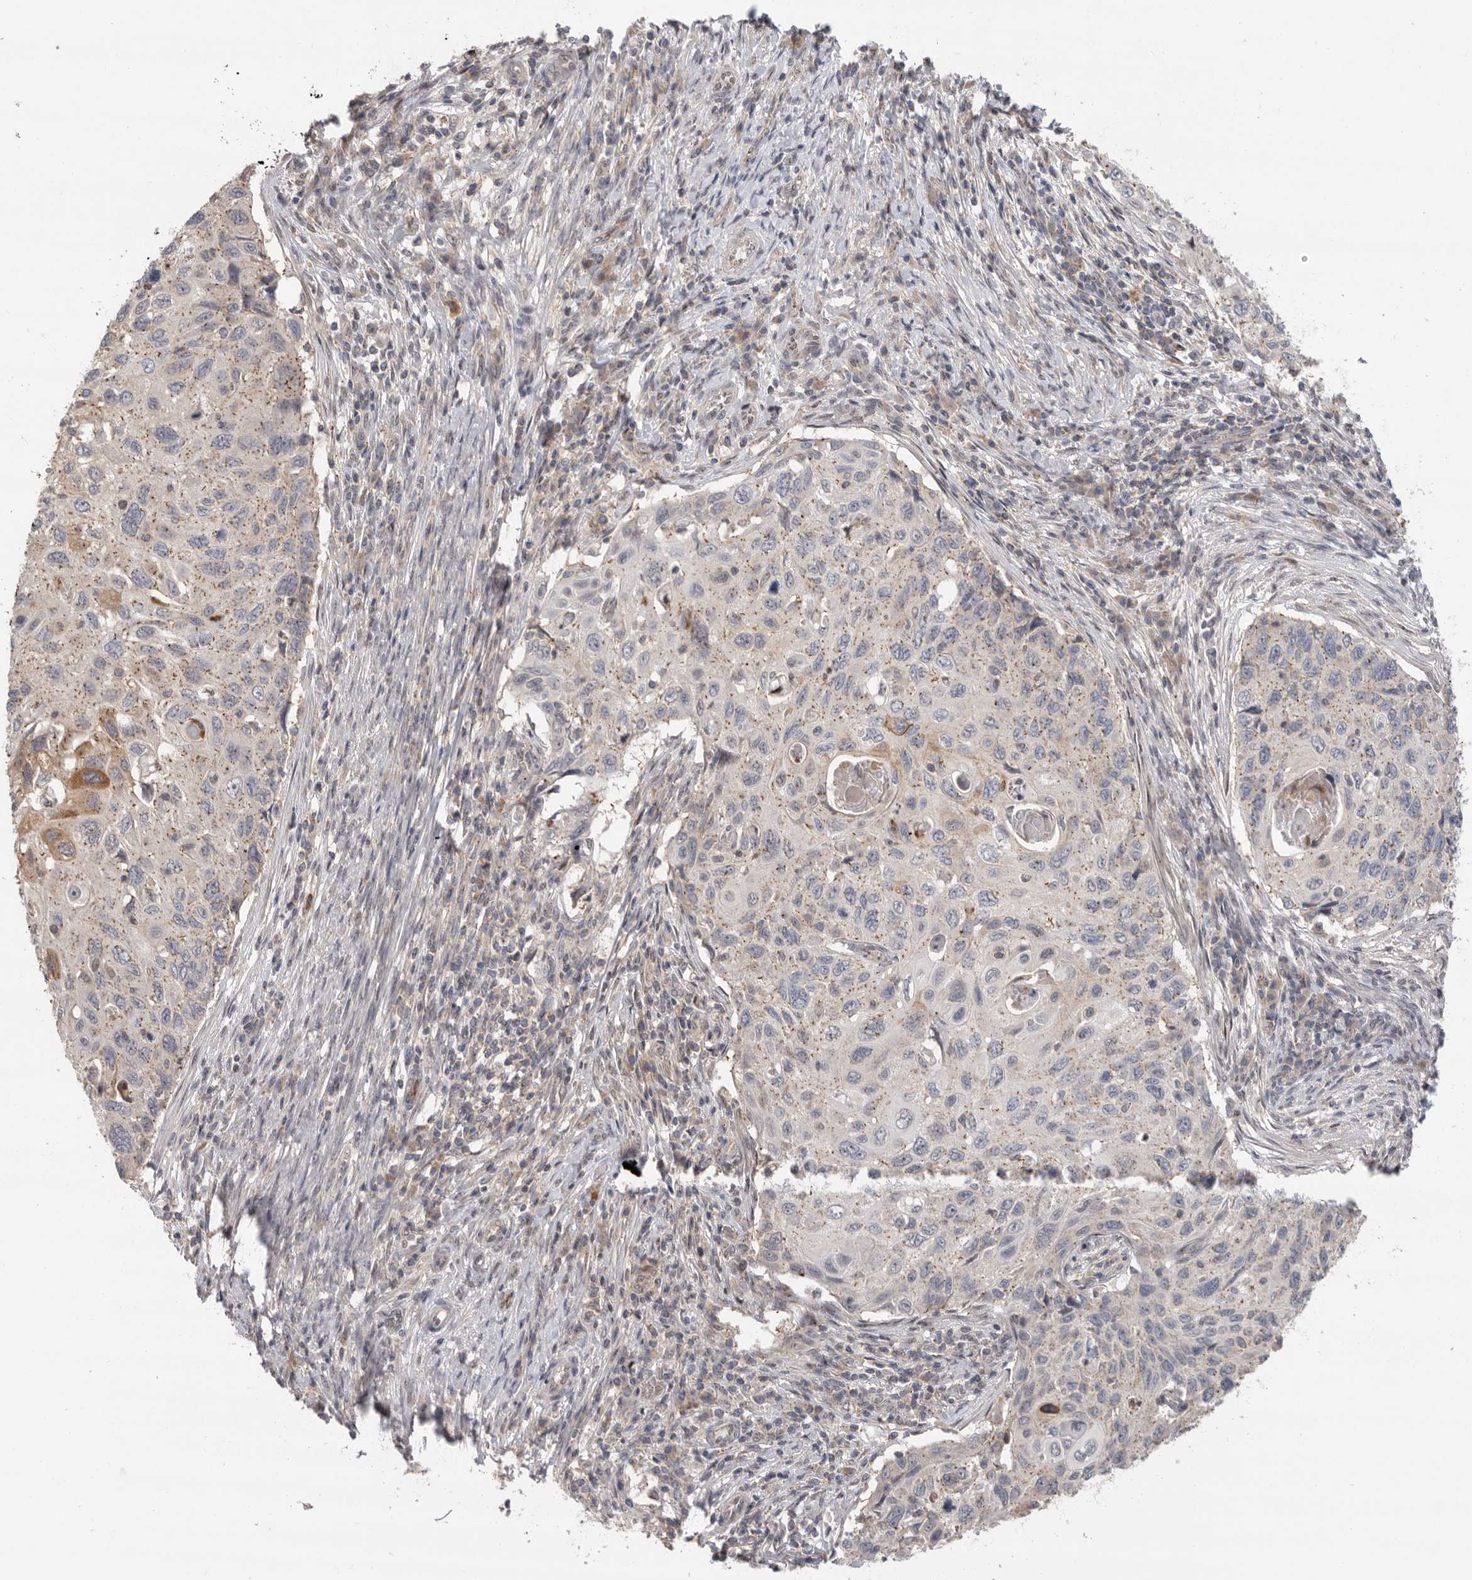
{"staining": {"intensity": "strong", "quantity": "<25%", "location": "cytoplasmic/membranous"}, "tissue": "cervical cancer", "cell_type": "Tumor cells", "image_type": "cancer", "snomed": [{"axis": "morphology", "description": "Squamous cell carcinoma, NOS"}, {"axis": "topography", "description": "Cervix"}], "caption": "The histopathology image exhibits a brown stain indicating the presence of a protein in the cytoplasmic/membranous of tumor cells in cervical cancer (squamous cell carcinoma).", "gene": "KLK5", "patient": {"sex": "female", "age": 70}}